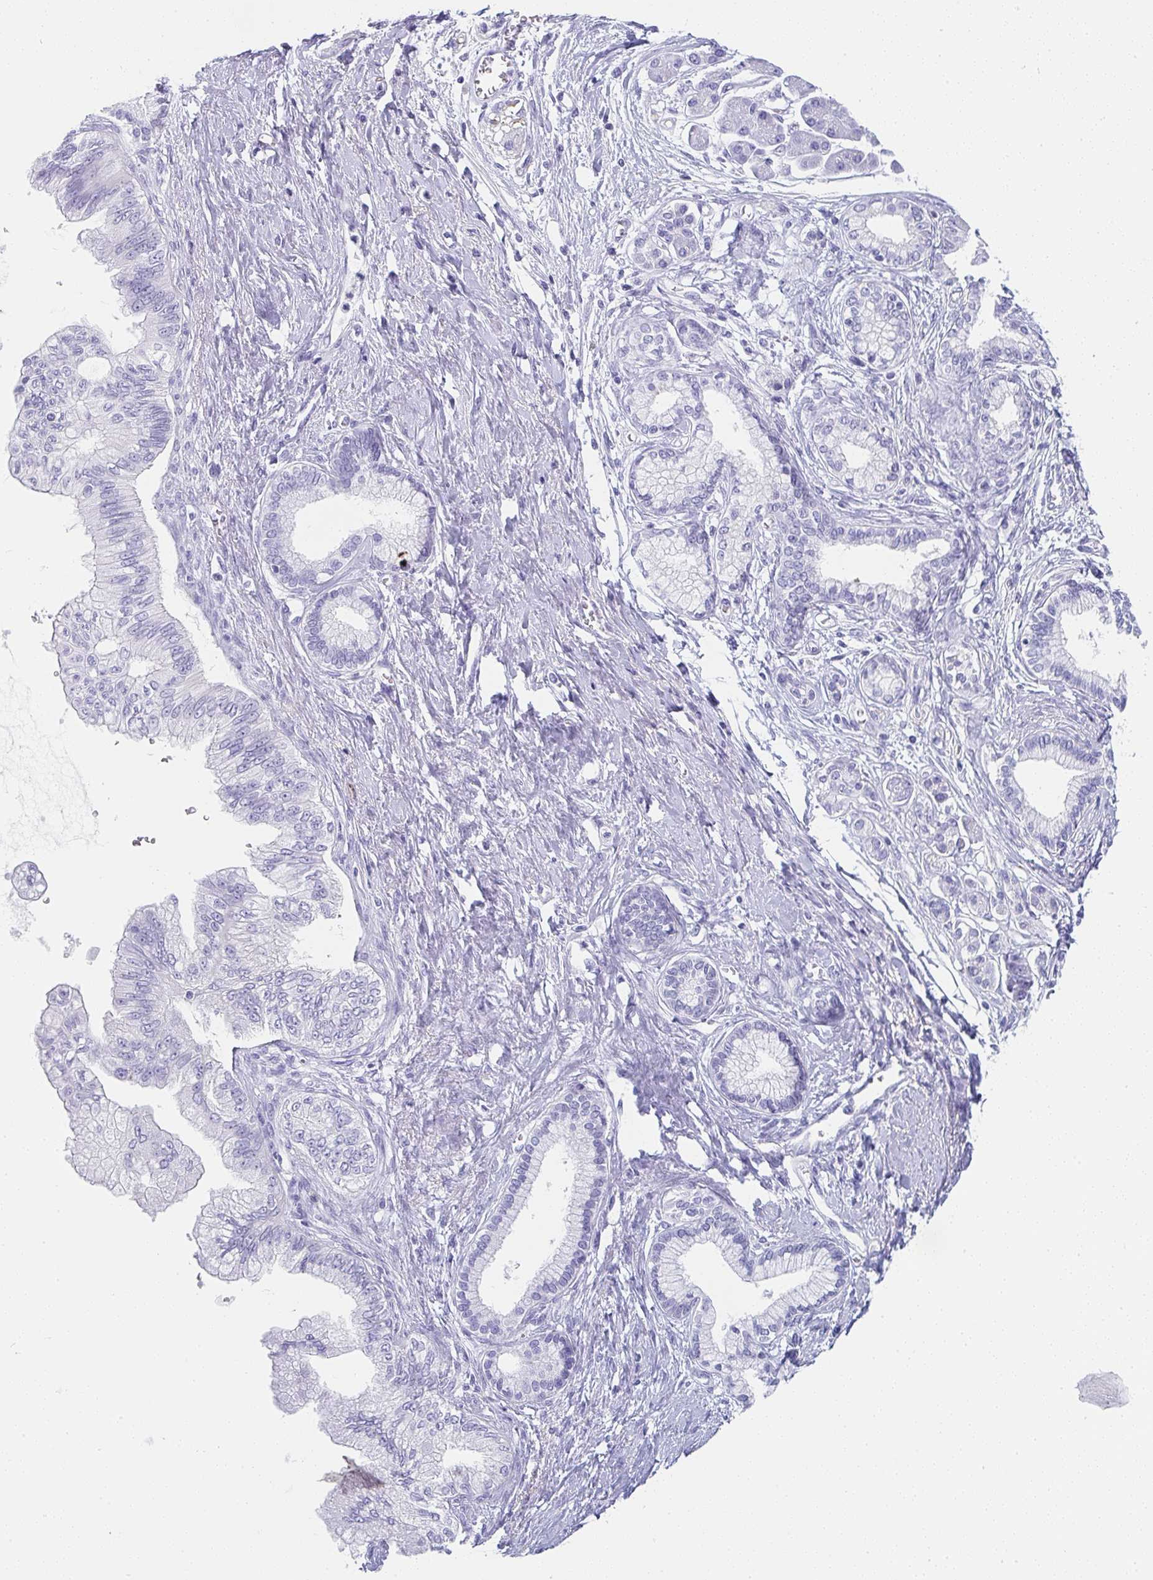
{"staining": {"intensity": "negative", "quantity": "none", "location": "none"}, "tissue": "pancreatic cancer", "cell_type": "Tumor cells", "image_type": "cancer", "snomed": [{"axis": "morphology", "description": "Adenocarcinoma, NOS"}, {"axis": "topography", "description": "Pancreas"}], "caption": "This image is of pancreatic adenocarcinoma stained with IHC to label a protein in brown with the nuclei are counter-stained blue. There is no expression in tumor cells.", "gene": "PRND", "patient": {"sex": "female", "age": 77}}